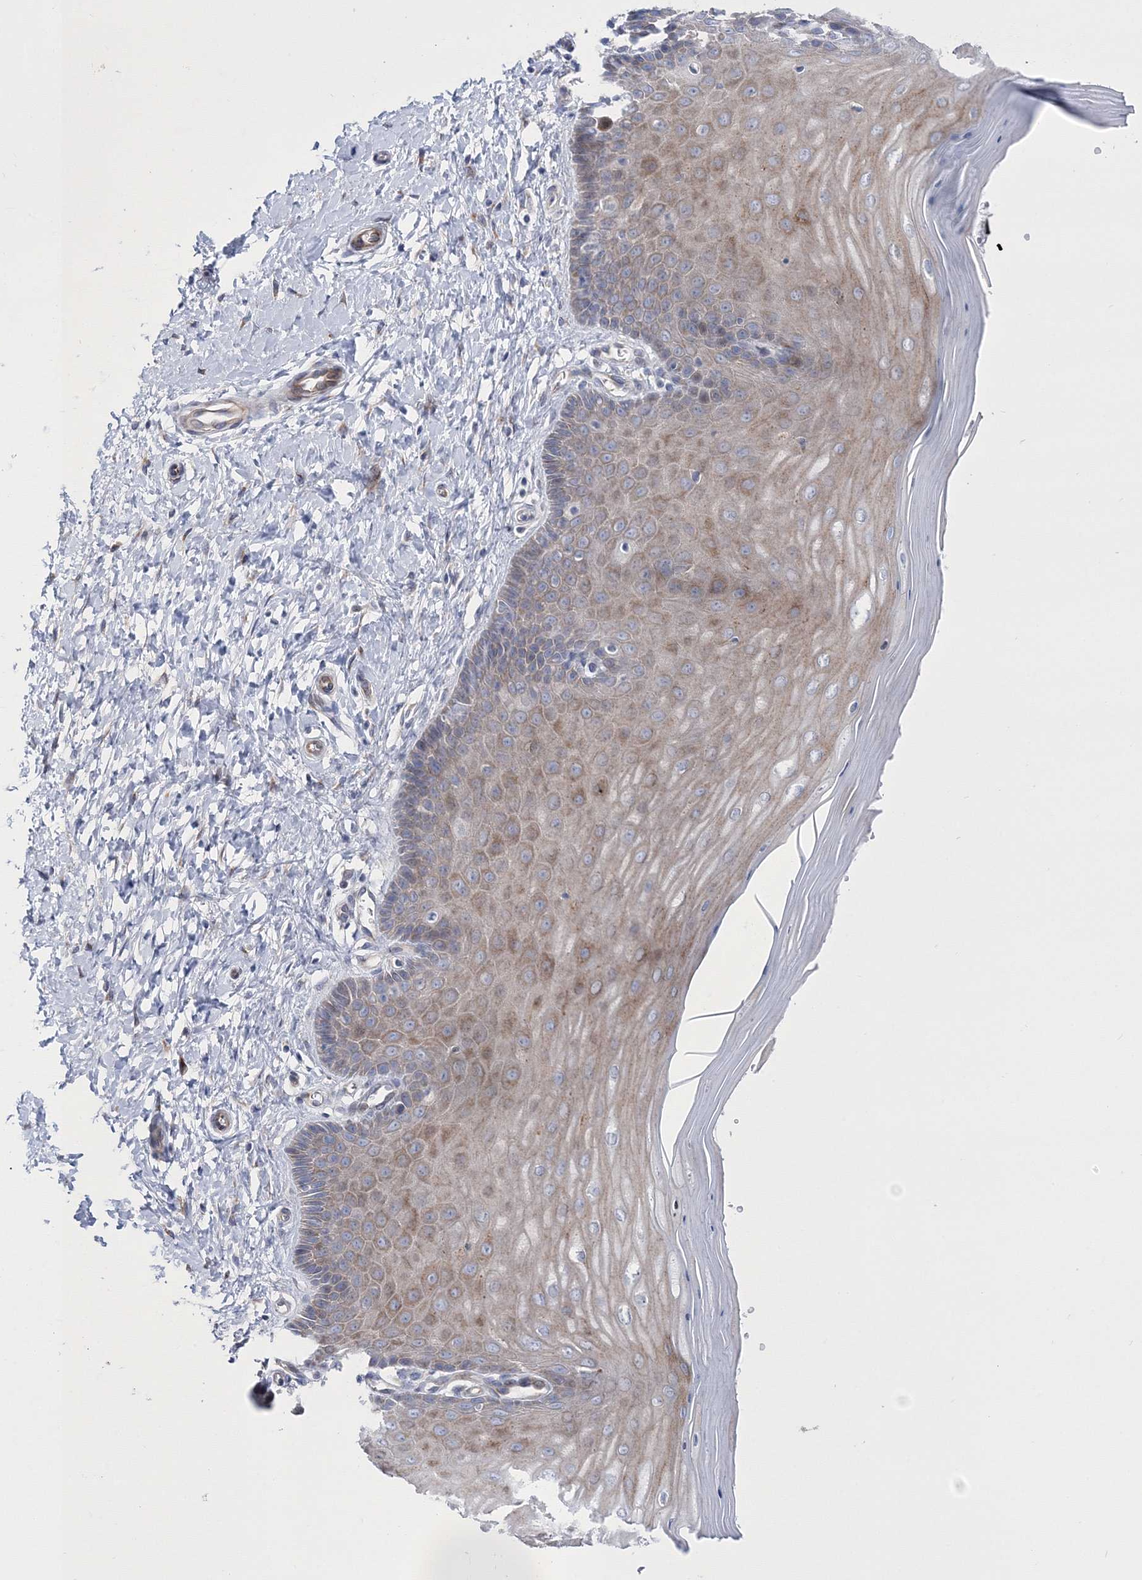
{"staining": {"intensity": "negative", "quantity": "none", "location": "none"}, "tissue": "cervix", "cell_type": "Glandular cells", "image_type": "normal", "snomed": [{"axis": "morphology", "description": "Normal tissue, NOS"}, {"axis": "topography", "description": "Cervix"}], "caption": "A high-resolution image shows immunohistochemistry (IHC) staining of normal cervix, which exhibits no significant expression in glandular cells.", "gene": "ARHGAP32", "patient": {"sex": "female", "age": 55}}